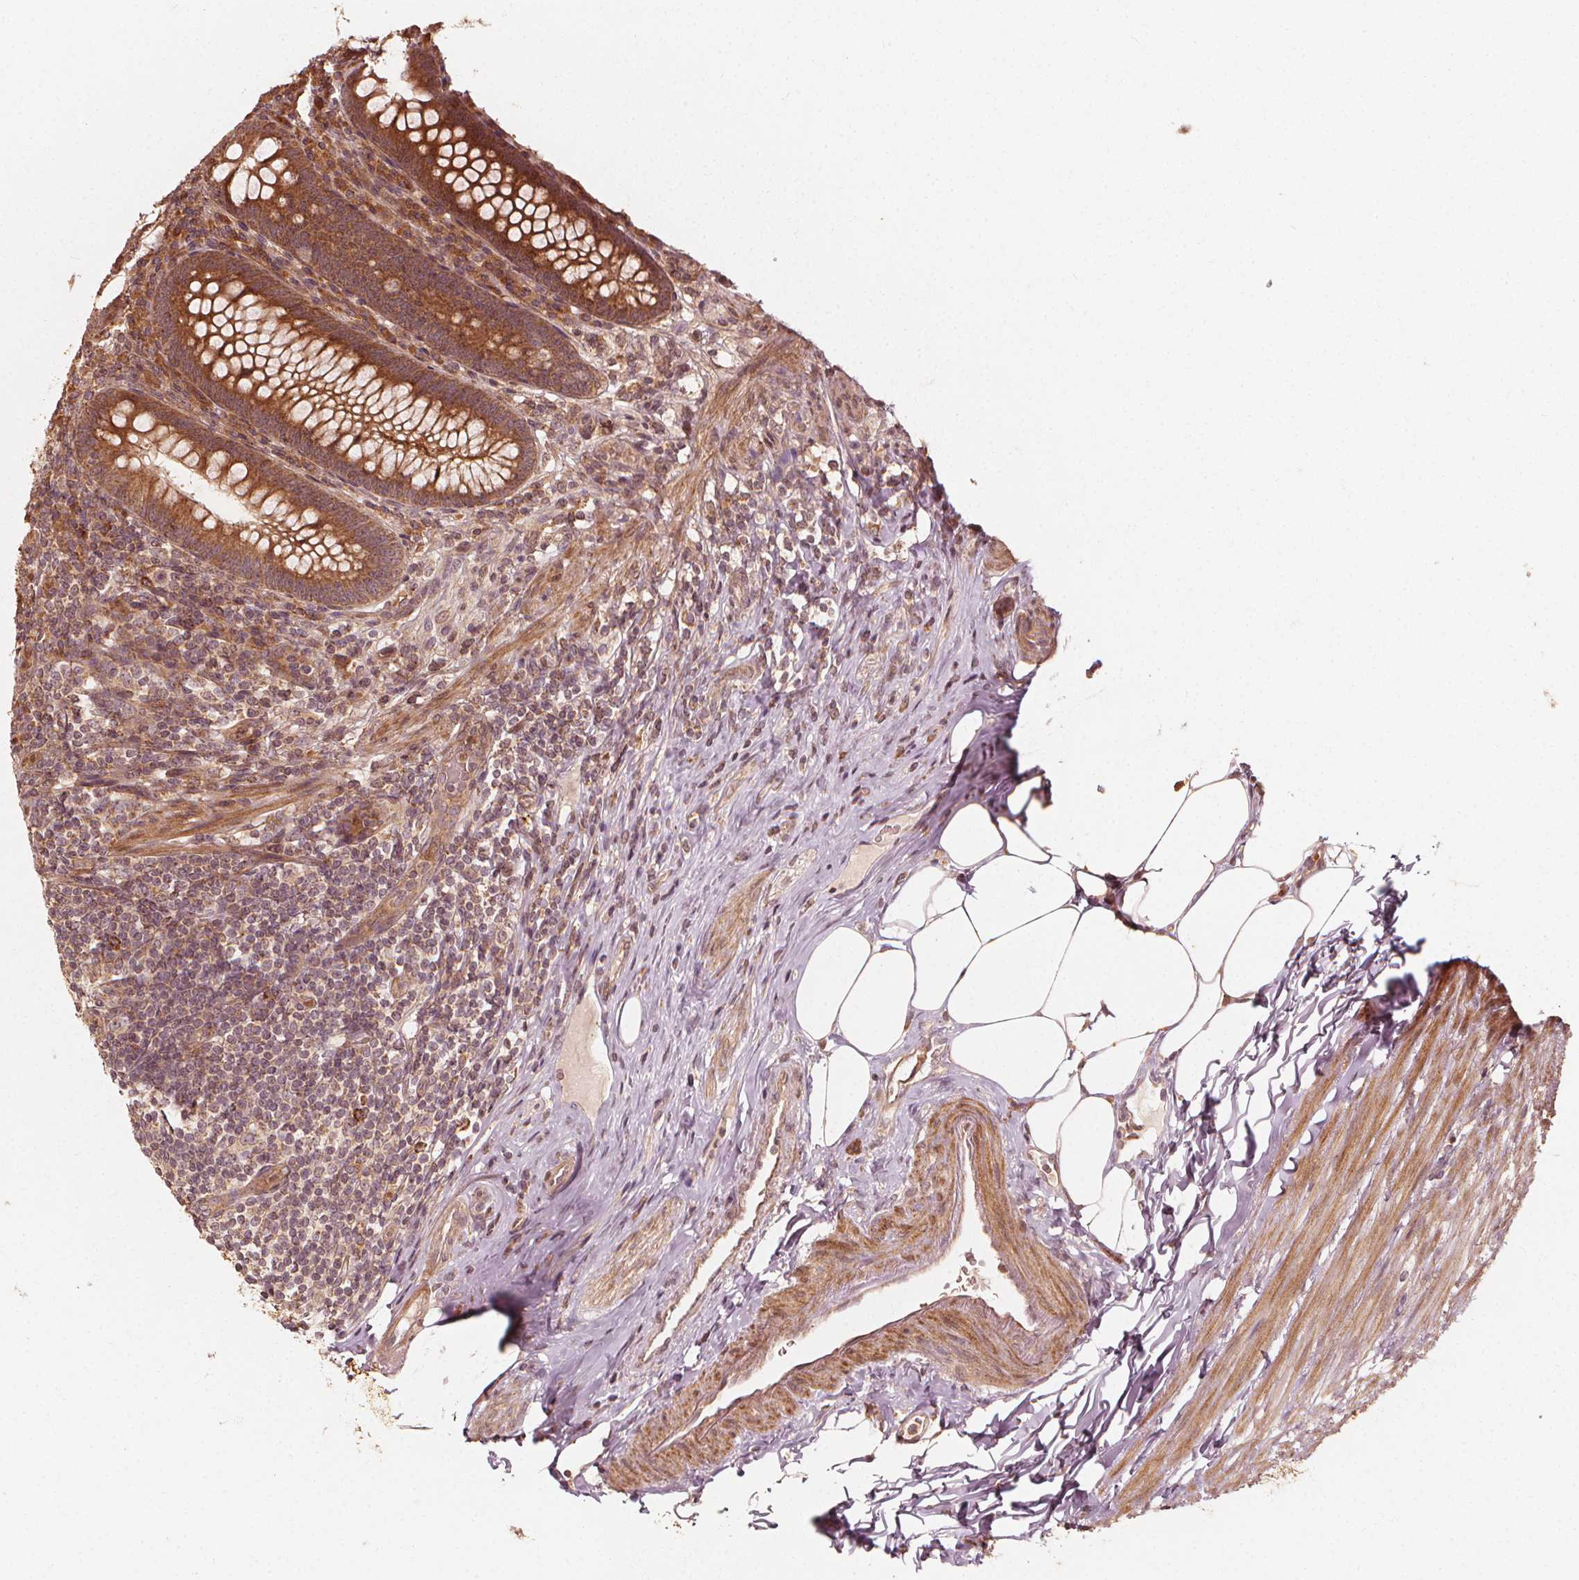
{"staining": {"intensity": "moderate", "quantity": ">75%", "location": "cytoplasmic/membranous"}, "tissue": "appendix", "cell_type": "Glandular cells", "image_type": "normal", "snomed": [{"axis": "morphology", "description": "Normal tissue, NOS"}, {"axis": "topography", "description": "Appendix"}], "caption": "Appendix stained with IHC demonstrates moderate cytoplasmic/membranous expression in approximately >75% of glandular cells. Immunohistochemistry stains the protein of interest in brown and the nuclei are stained blue.", "gene": "NPC1", "patient": {"sex": "male", "age": 47}}